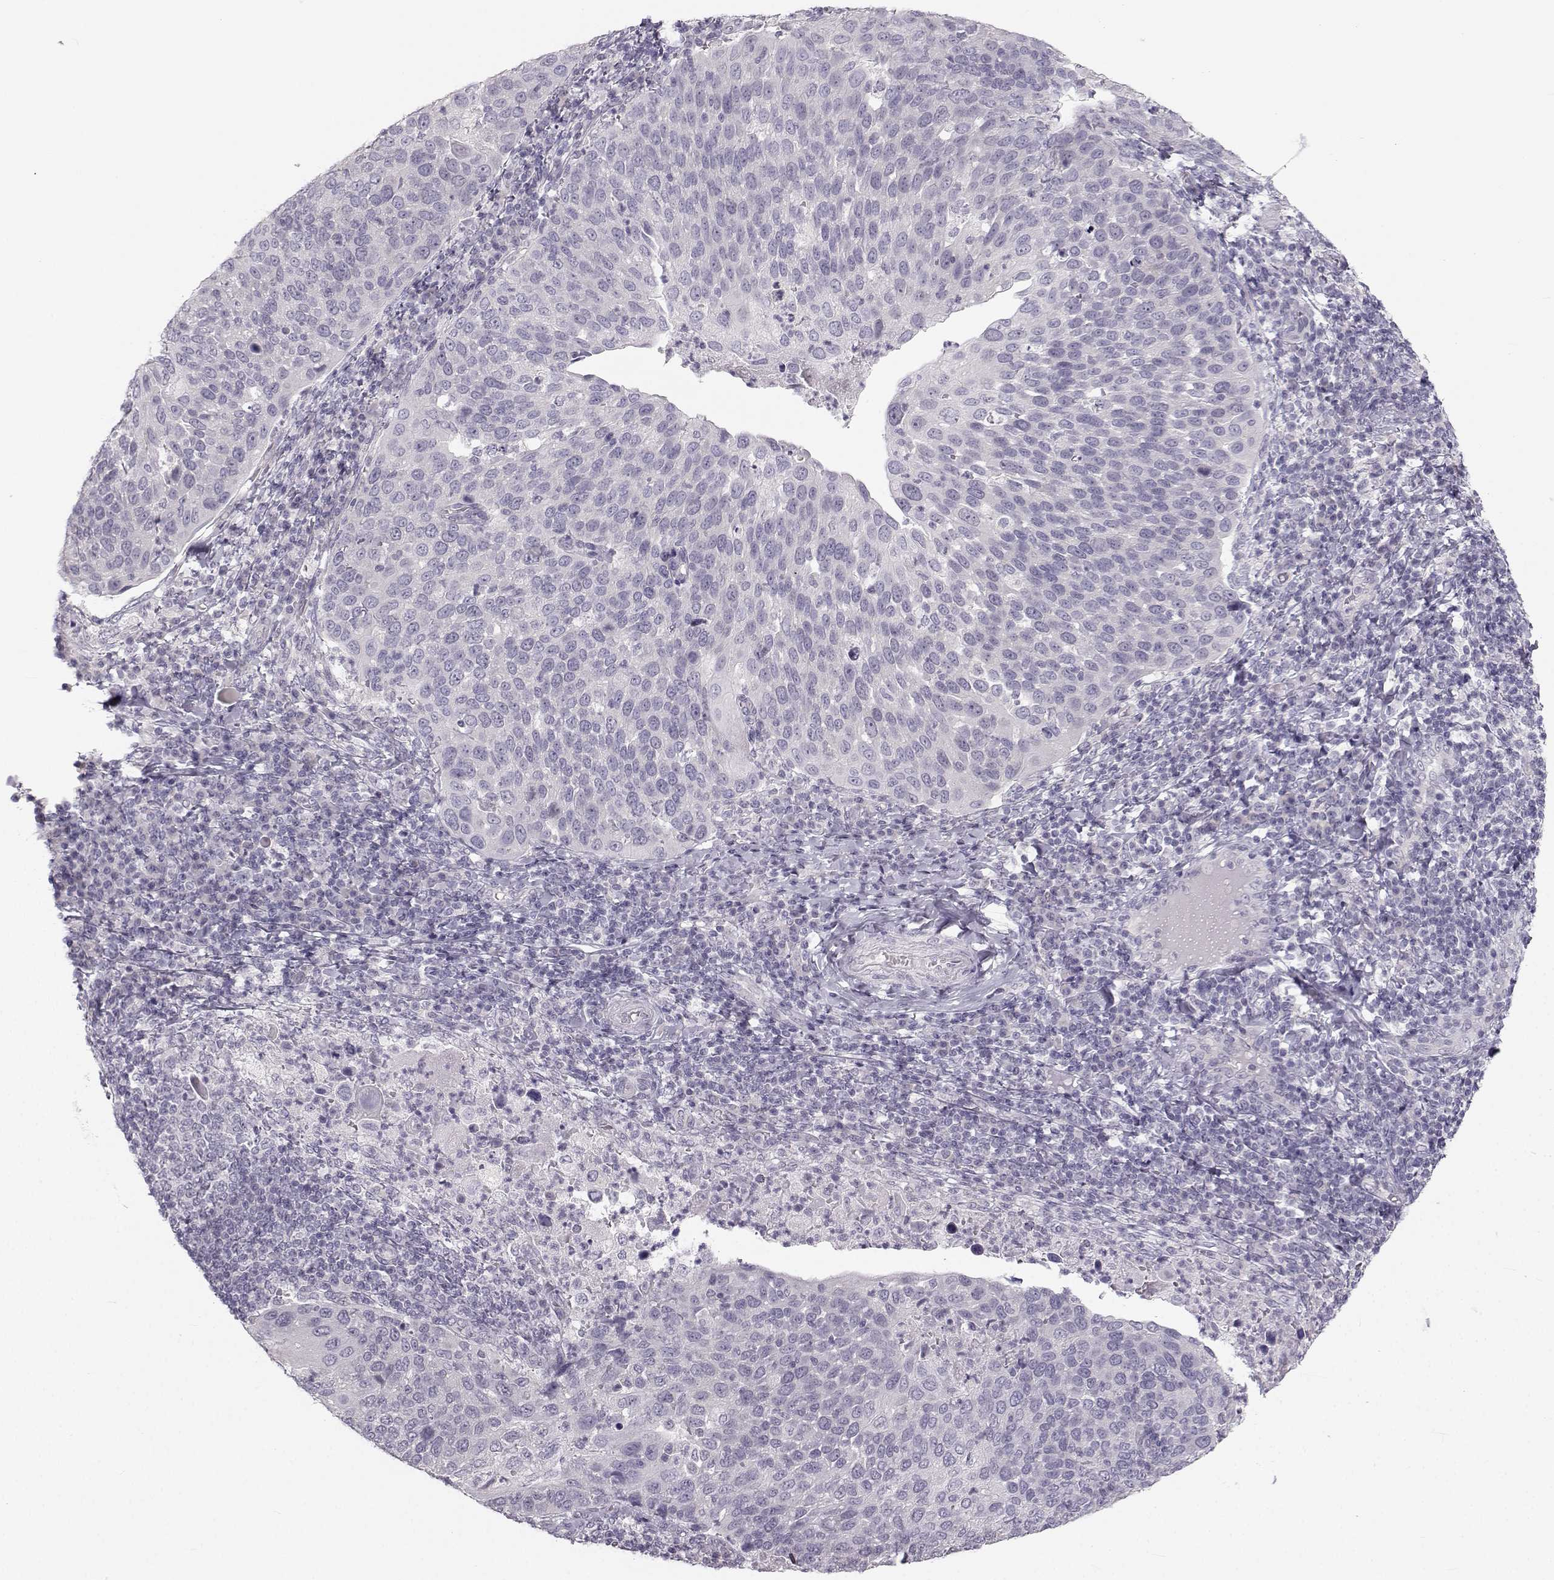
{"staining": {"intensity": "negative", "quantity": "none", "location": "none"}, "tissue": "cervical cancer", "cell_type": "Tumor cells", "image_type": "cancer", "snomed": [{"axis": "morphology", "description": "Squamous cell carcinoma, NOS"}, {"axis": "topography", "description": "Cervix"}], "caption": "Immunohistochemical staining of human cervical squamous cell carcinoma exhibits no significant expression in tumor cells. Nuclei are stained in blue.", "gene": "OIP5", "patient": {"sex": "female", "age": 54}}